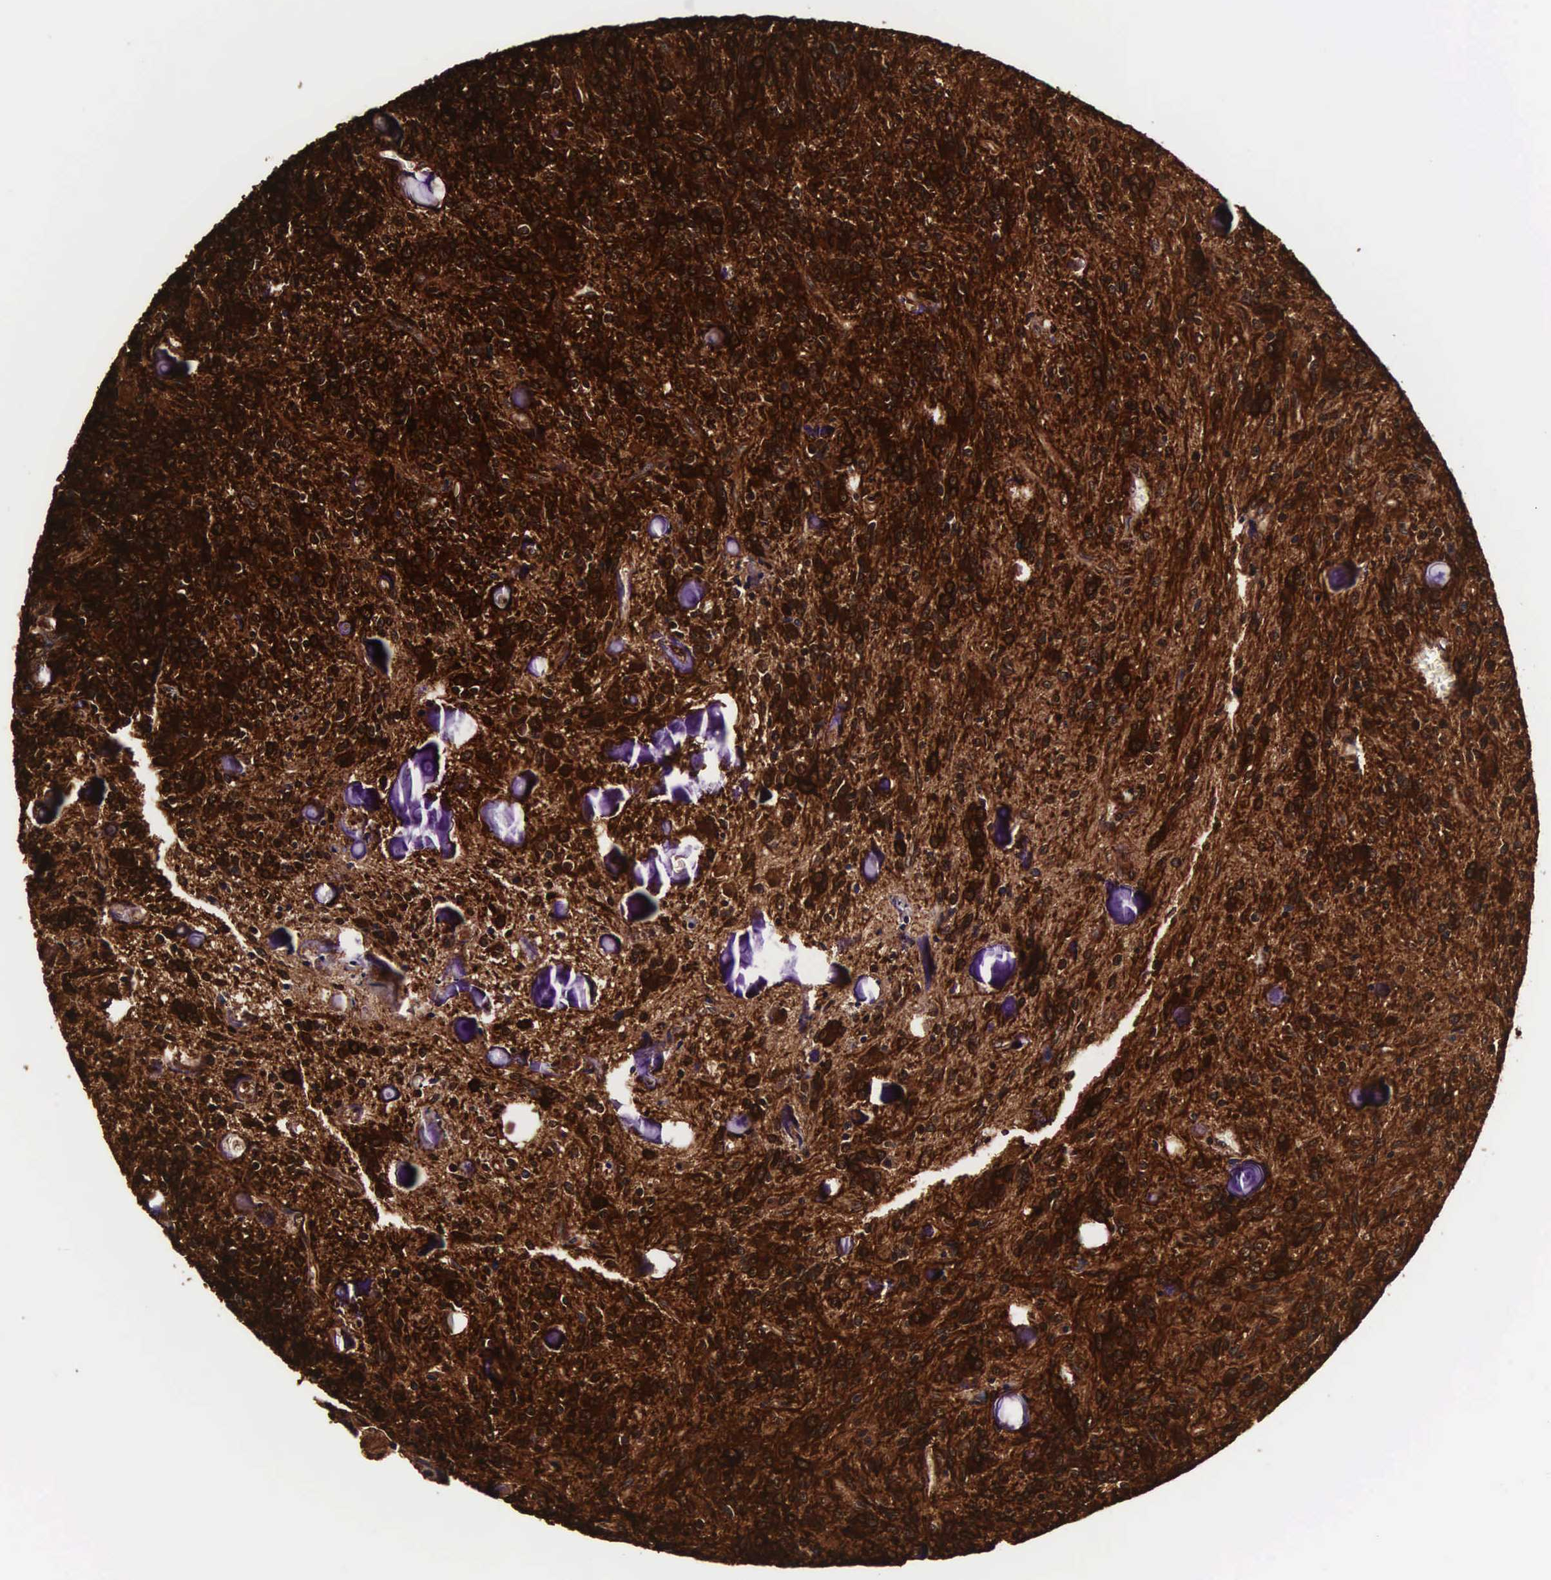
{"staining": {"intensity": "strong", "quantity": ">75%", "location": "cytoplasmic/membranous,nuclear"}, "tissue": "glioma", "cell_type": "Tumor cells", "image_type": "cancer", "snomed": [{"axis": "morphology", "description": "Glioma, malignant, Low grade"}, {"axis": "topography", "description": "Brain"}], "caption": "Immunohistochemical staining of human glioma shows high levels of strong cytoplasmic/membranous and nuclear positivity in approximately >75% of tumor cells.", "gene": "TECPR2", "patient": {"sex": "female", "age": 15}}